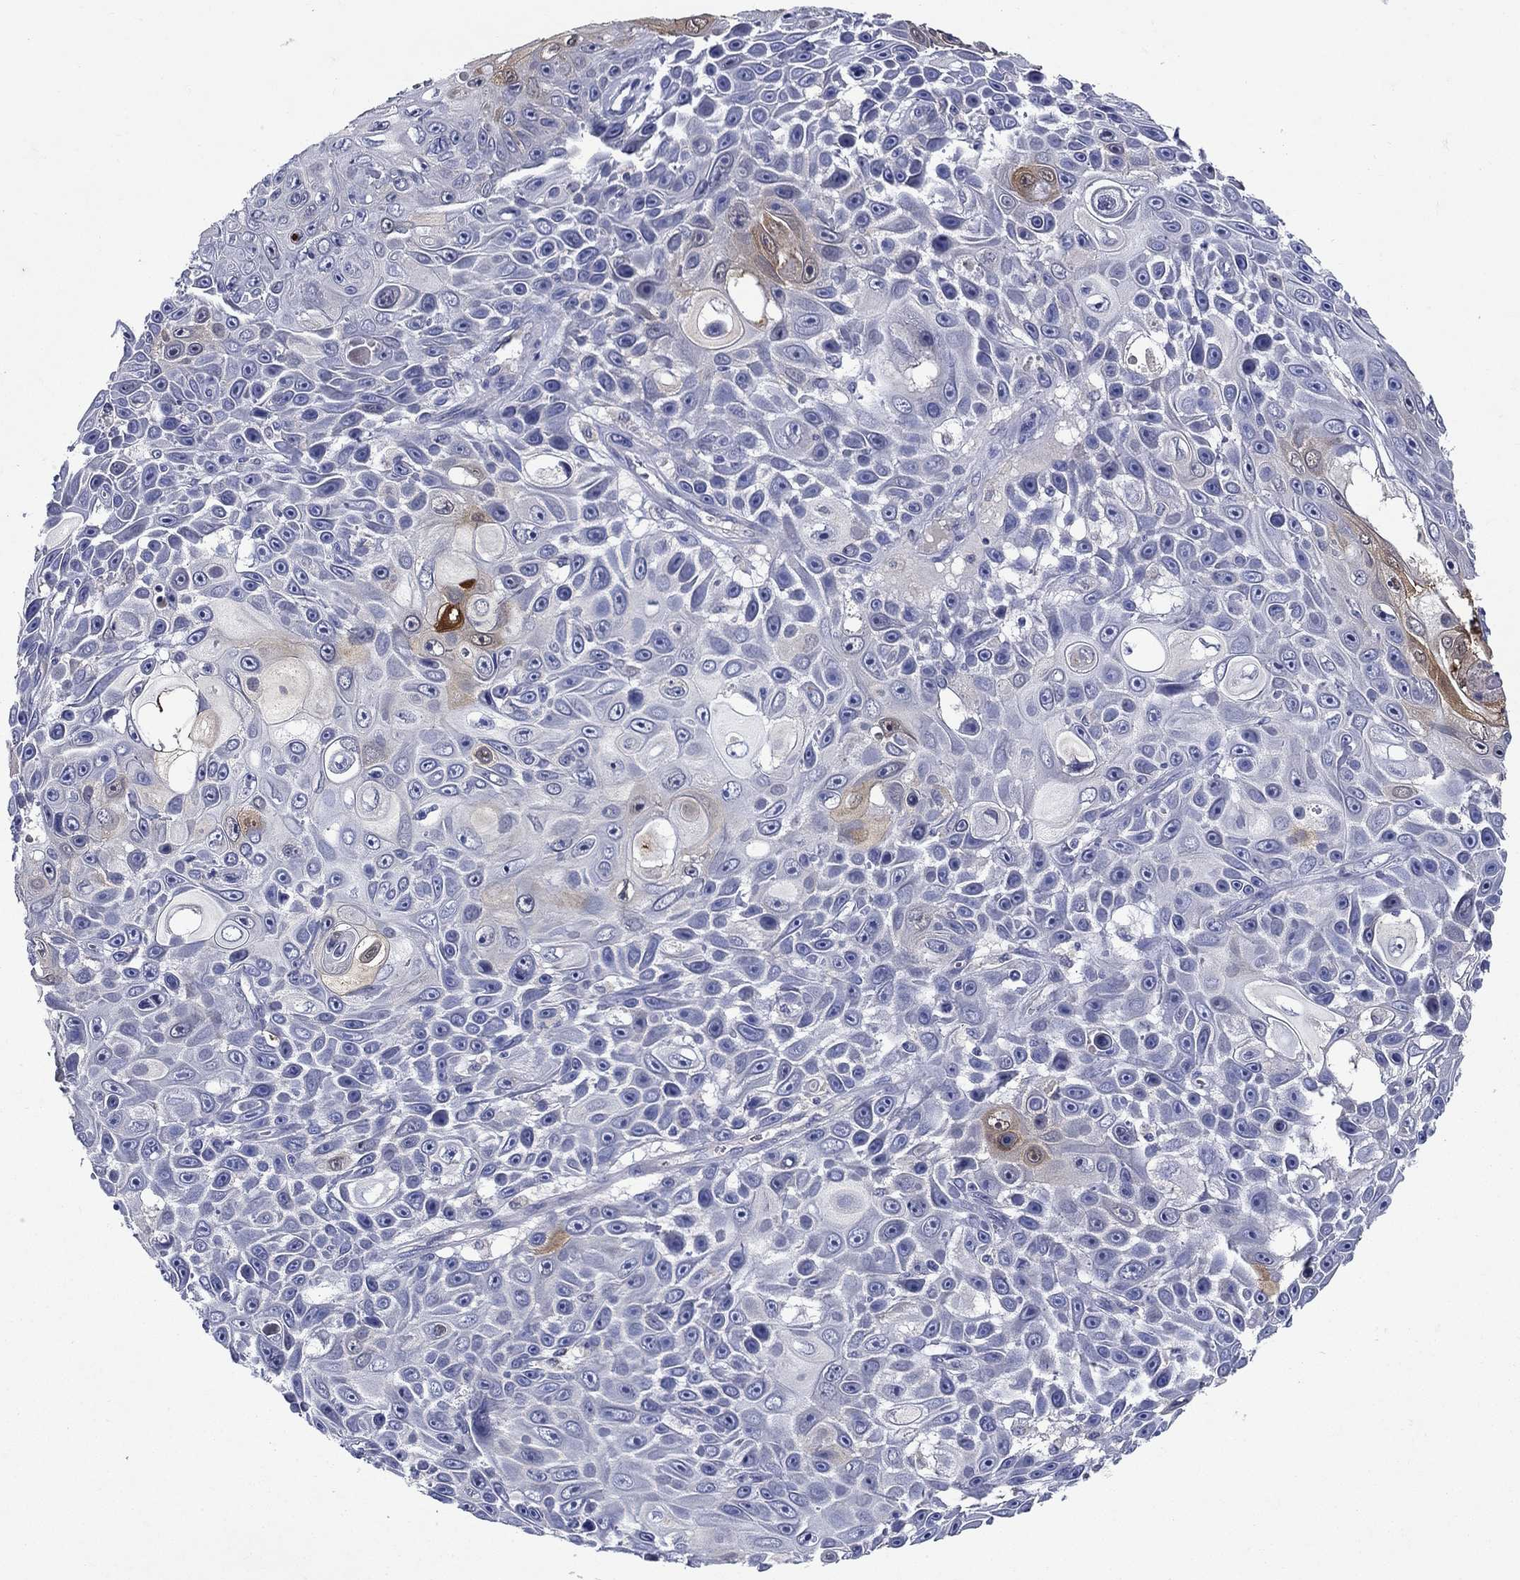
{"staining": {"intensity": "moderate", "quantity": "<25%", "location": "cytoplasmic/membranous"}, "tissue": "skin cancer", "cell_type": "Tumor cells", "image_type": "cancer", "snomed": [{"axis": "morphology", "description": "Squamous cell carcinoma, NOS"}, {"axis": "topography", "description": "Skin"}], "caption": "Skin squamous cell carcinoma tissue reveals moderate cytoplasmic/membranous positivity in about <25% of tumor cells, visualized by immunohistochemistry. The staining is performed using DAB (3,3'-diaminobenzidine) brown chromogen to label protein expression. The nuclei are counter-stained blue using hematoxylin.", "gene": "SULT2B1", "patient": {"sex": "male", "age": 82}}